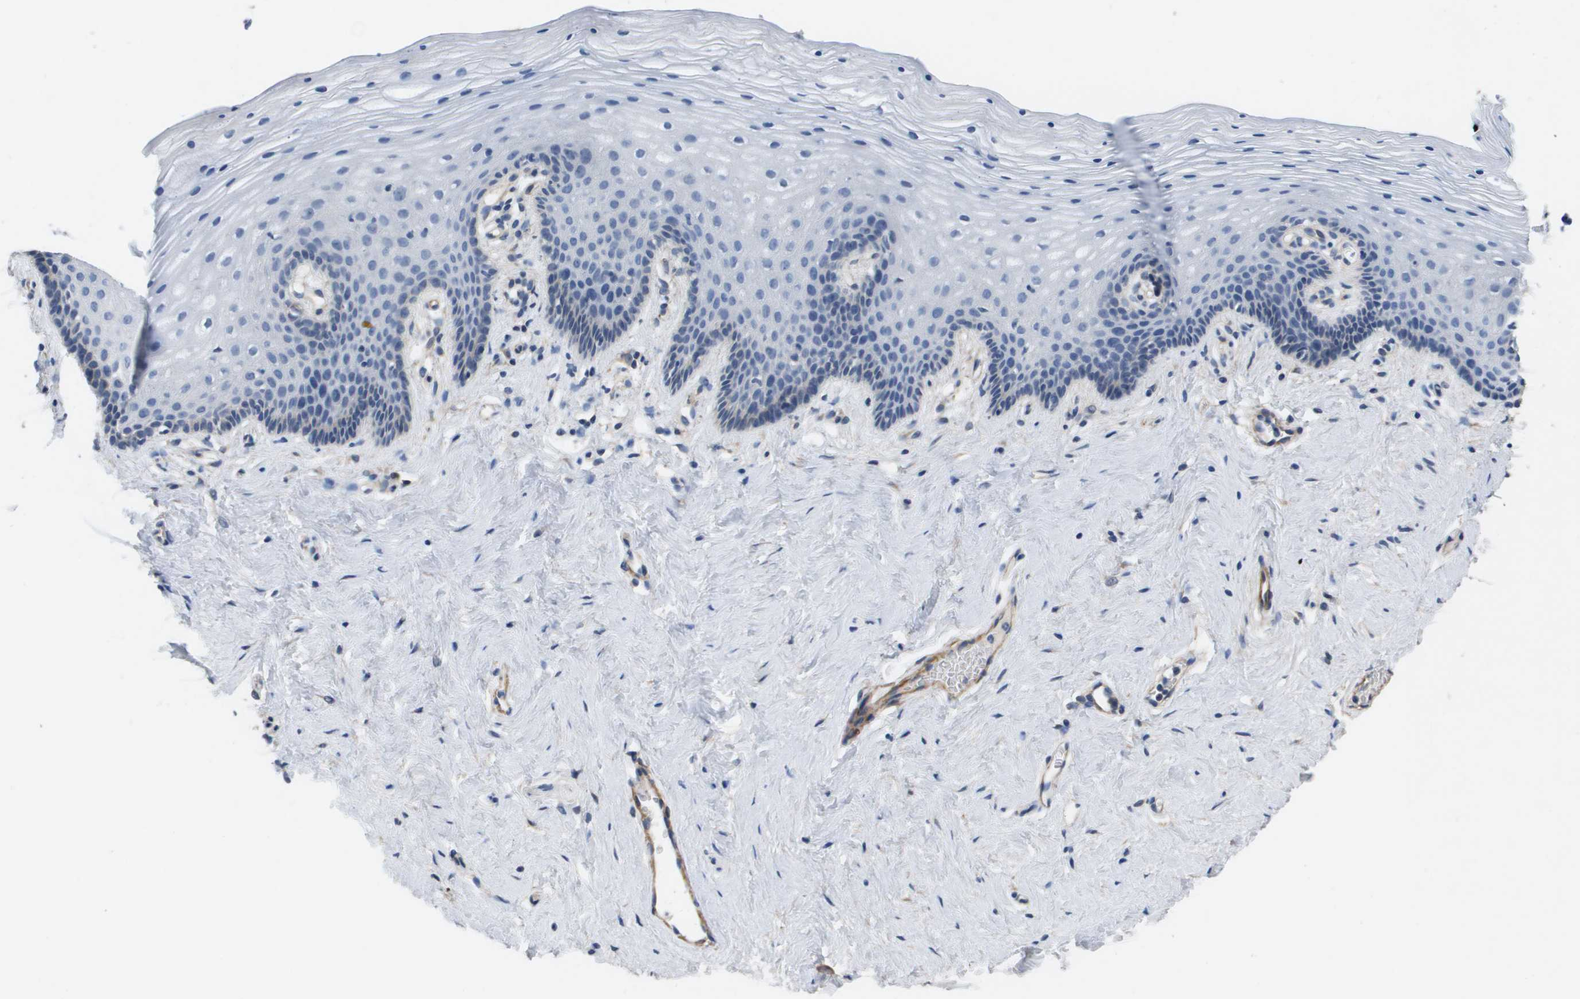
{"staining": {"intensity": "negative", "quantity": "none", "location": "none"}, "tissue": "vagina", "cell_type": "Squamous epithelial cells", "image_type": "normal", "snomed": [{"axis": "morphology", "description": "Normal tissue, NOS"}, {"axis": "topography", "description": "Vagina"}], "caption": "The histopathology image demonstrates no significant staining in squamous epithelial cells of vagina.", "gene": "LPP", "patient": {"sex": "female", "age": 32}}